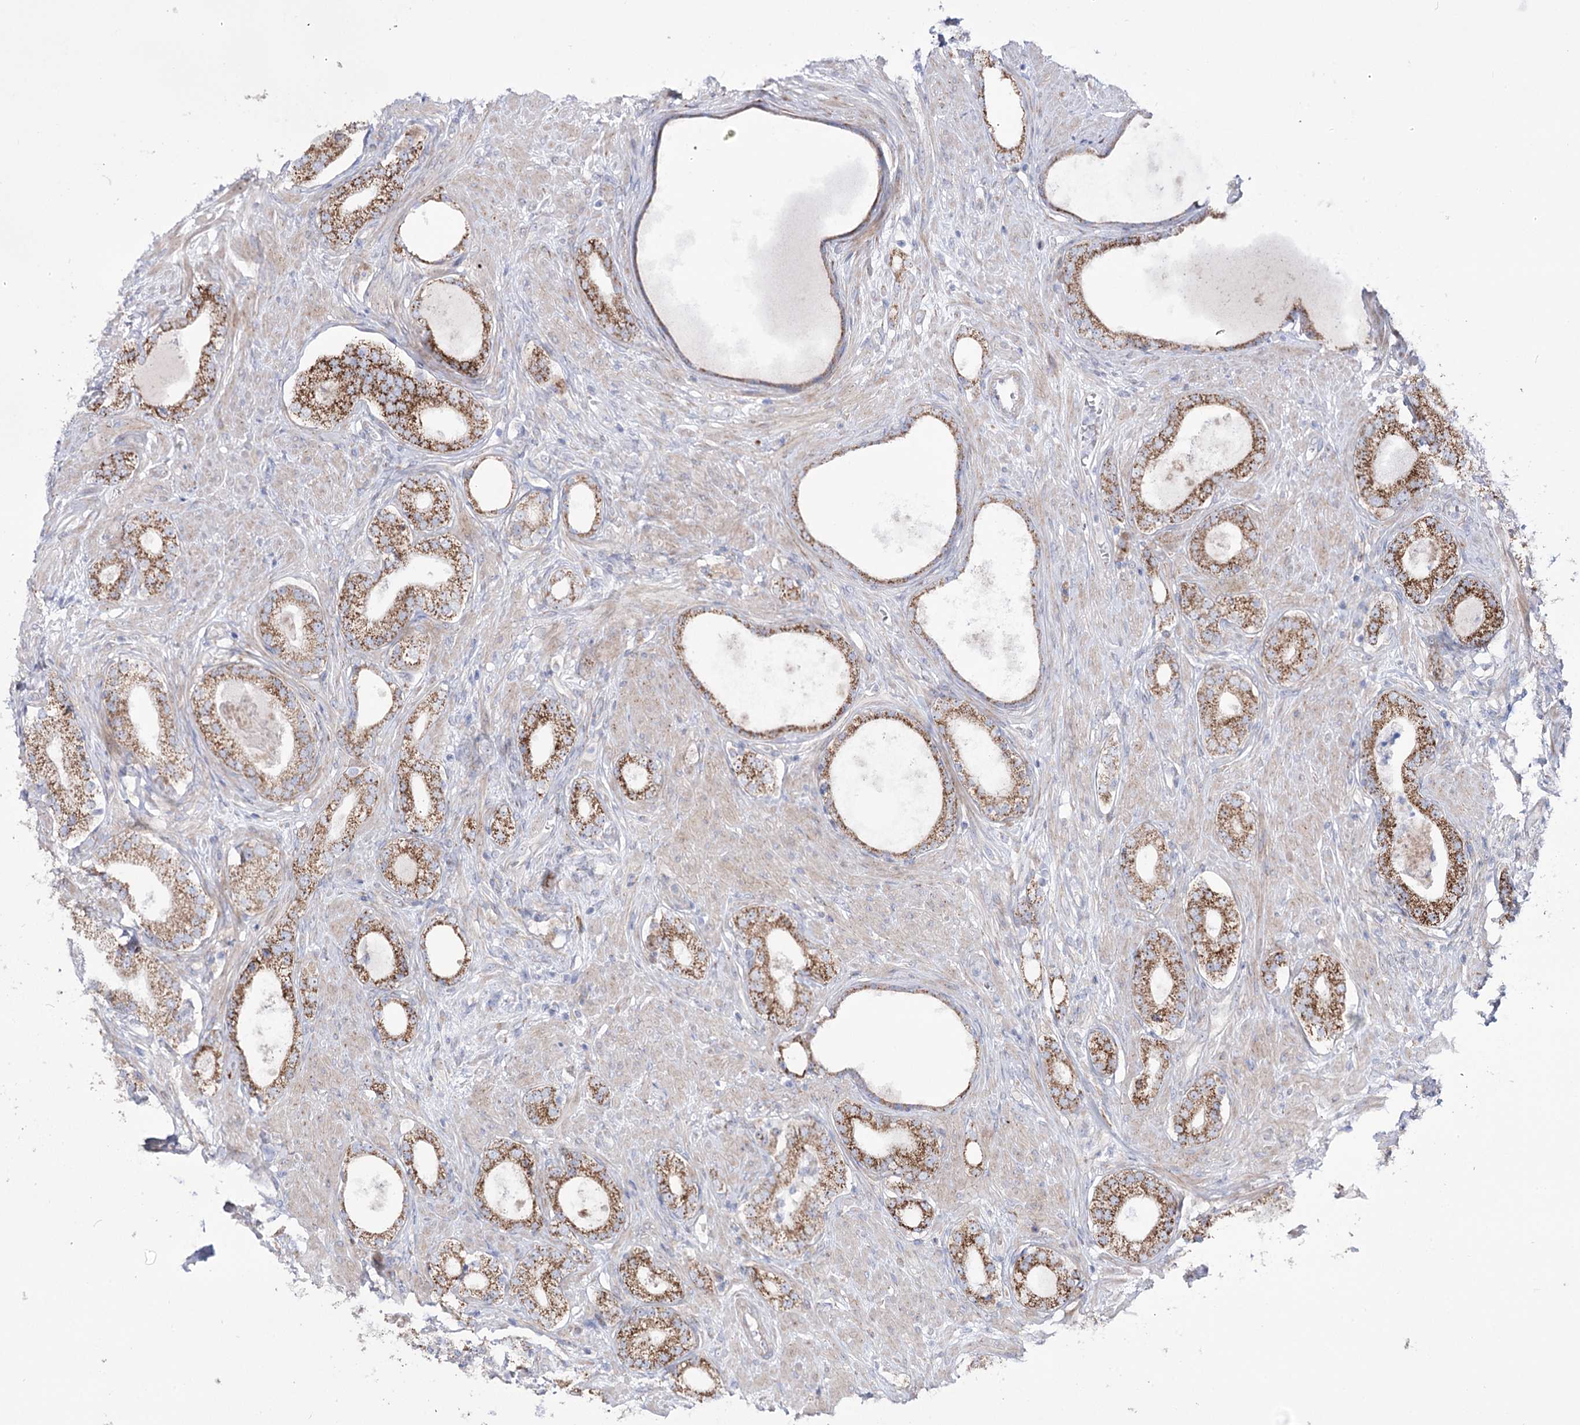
{"staining": {"intensity": "moderate", "quantity": ">75%", "location": "cytoplasmic/membranous"}, "tissue": "prostate cancer", "cell_type": "Tumor cells", "image_type": "cancer", "snomed": [{"axis": "morphology", "description": "Adenocarcinoma, High grade"}, {"axis": "topography", "description": "Prostate"}], "caption": "Prostate adenocarcinoma (high-grade) was stained to show a protein in brown. There is medium levels of moderate cytoplasmic/membranous staining in about >75% of tumor cells. The staining was performed using DAB (3,3'-diaminobenzidine) to visualize the protein expression in brown, while the nuclei were stained in blue with hematoxylin (Magnification: 20x).", "gene": "METTL5", "patient": {"sex": "male", "age": 63}}